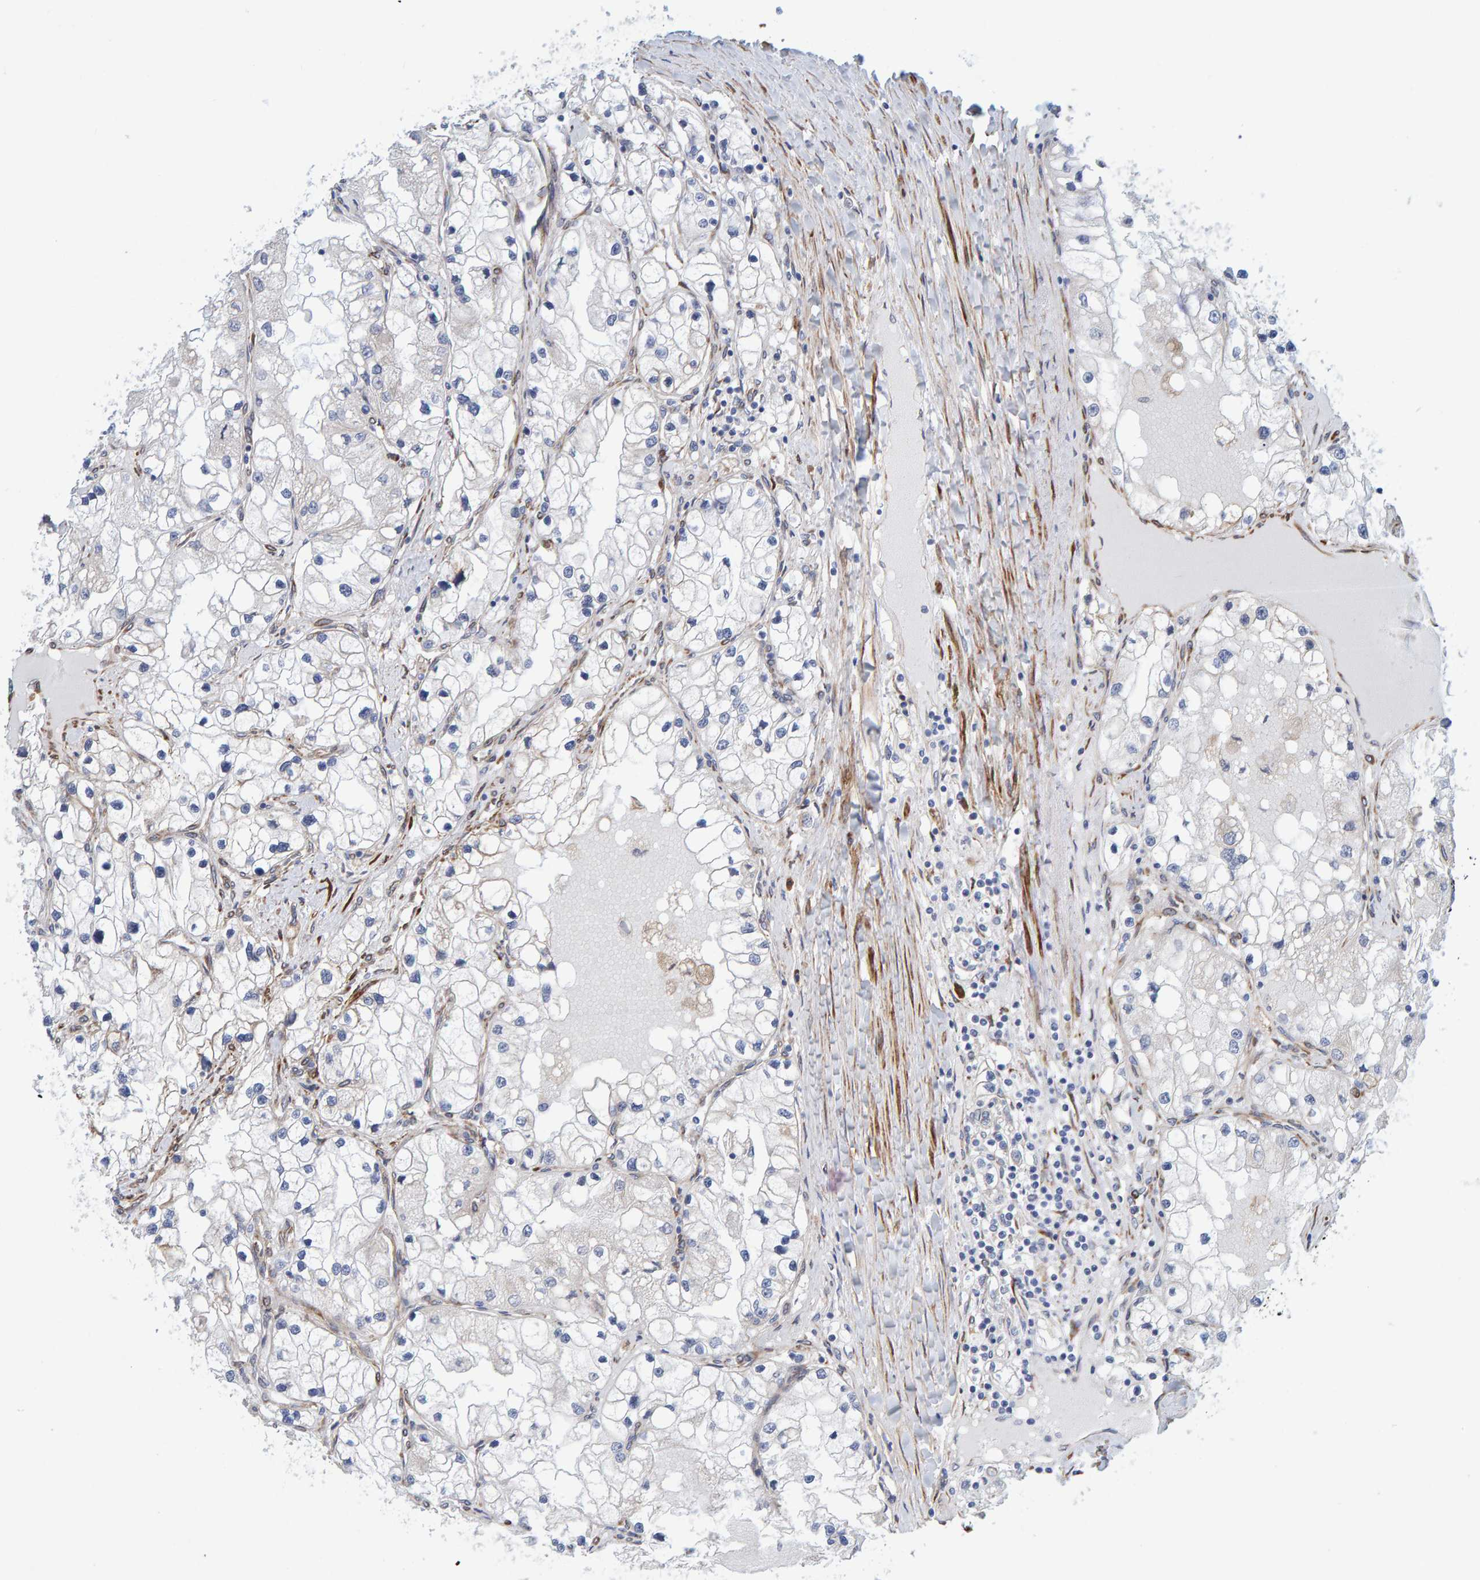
{"staining": {"intensity": "negative", "quantity": "none", "location": "none"}, "tissue": "renal cancer", "cell_type": "Tumor cells", "image_type": "cancer", "snomed": [{"axis": "morphology", "description": "Adenocarcinoma, NOS"}, {"axis": "topography", "description": "Kidney"}], "caption": "DAB (3,3'-diaminobenzidine) immunohistochemical staining of human renal cancer (adenocarcinoma) displays no significant positivity in tumor cells. Nuclei are stained in blue.", "gene": "MMP16", "patient": {"sex": "male", "age": 68}}